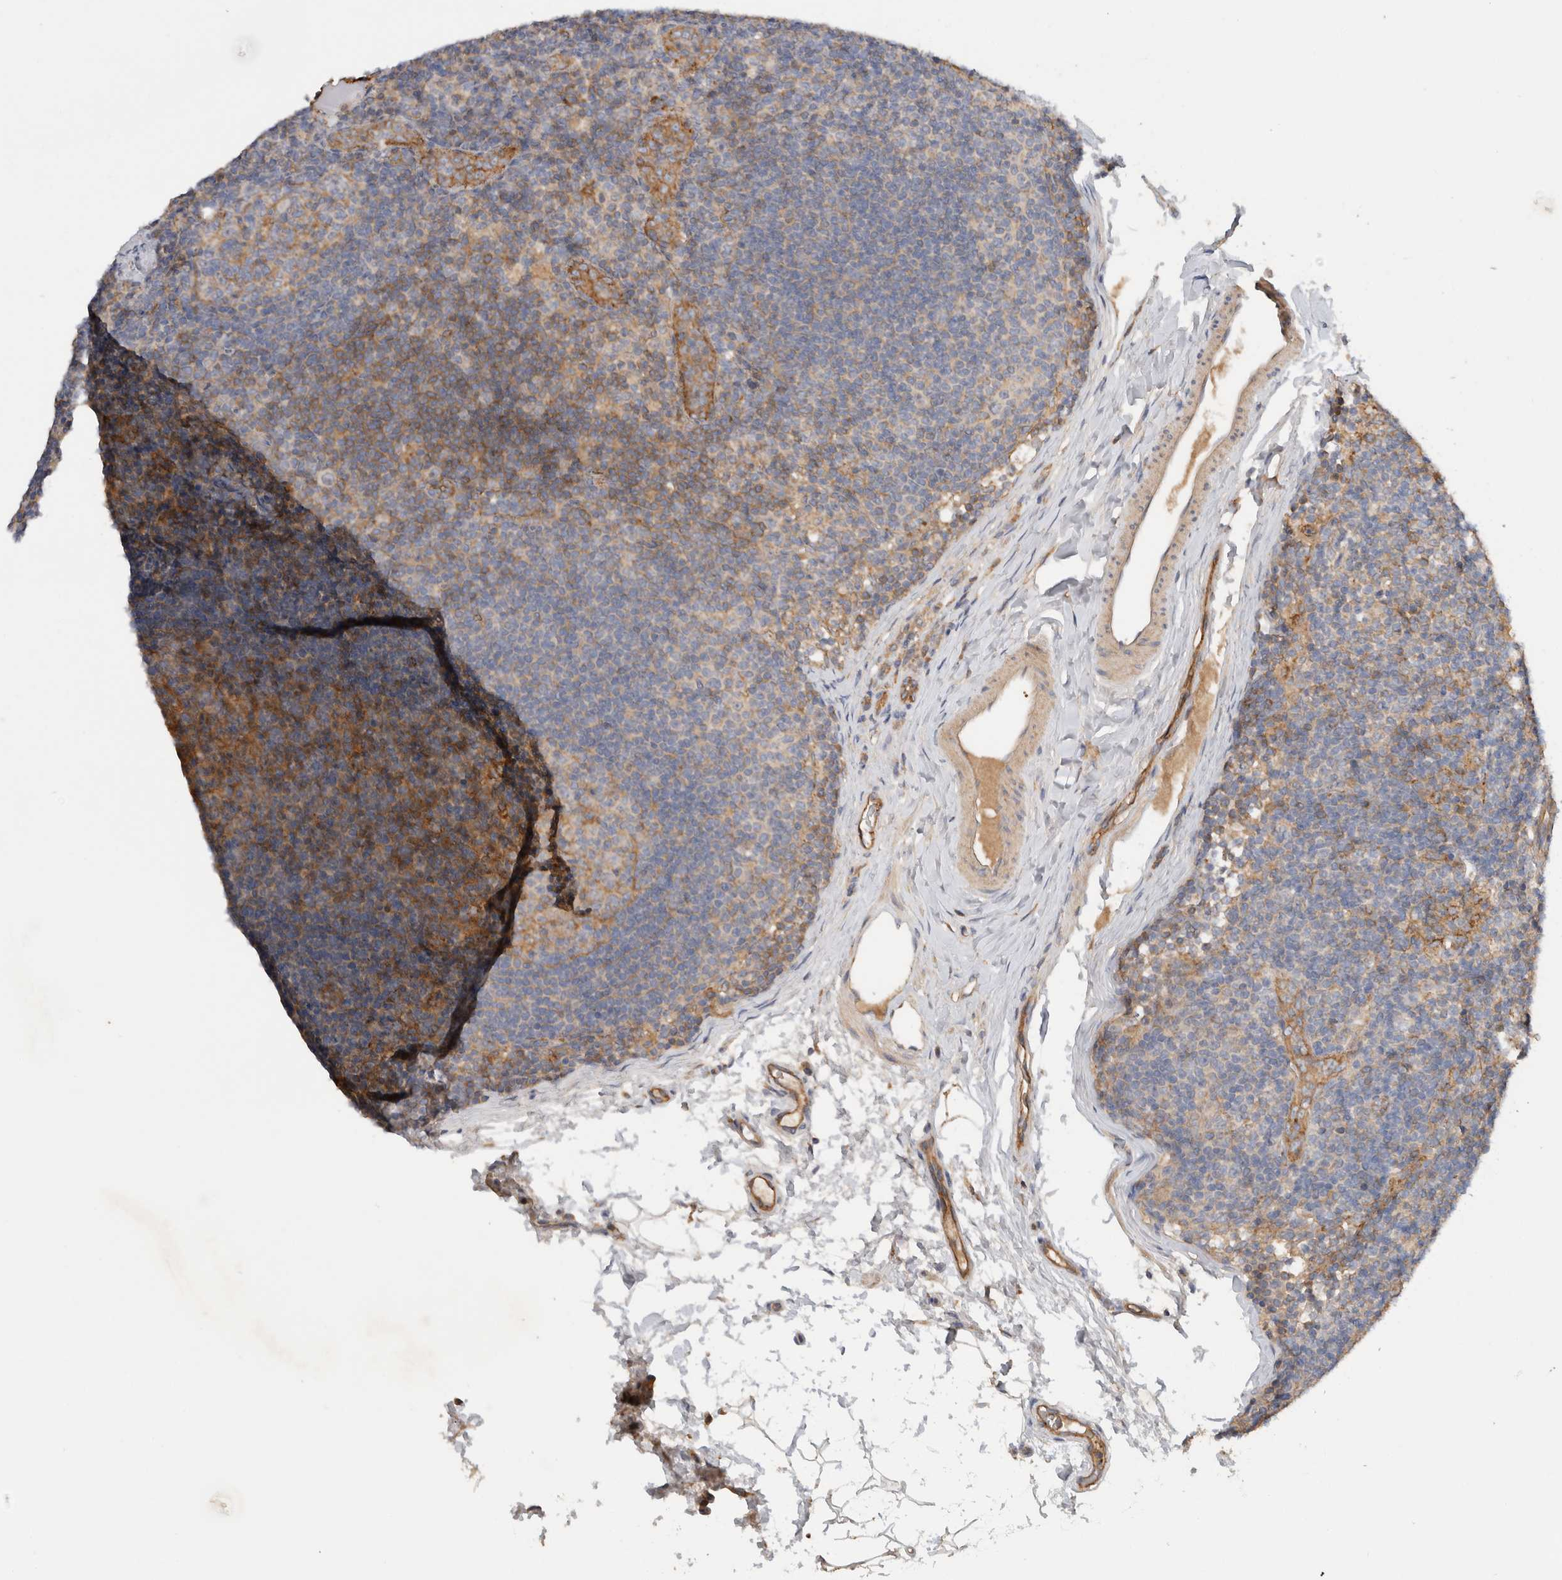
{"staining": {"intensity": "moderate", "quantity": ">75%", "location": "cytoplasmic/membranous"}, "tissue": "lymph node", "cell_type": "Germinal center cells", "image_type": "normal", "snomed": [{"axis": "morphology", "description": "Normal tissue, NOS"}, {"axis": "topography", "description": "Lymph node"}], "caption": "Lymph node stained with a brown dye reveals moderate cytoplasmic/membranous positive expression in about >75% of germinal center cells.", "gene": "C8orf44", "patient": {"sex": "female", "age": 22}}